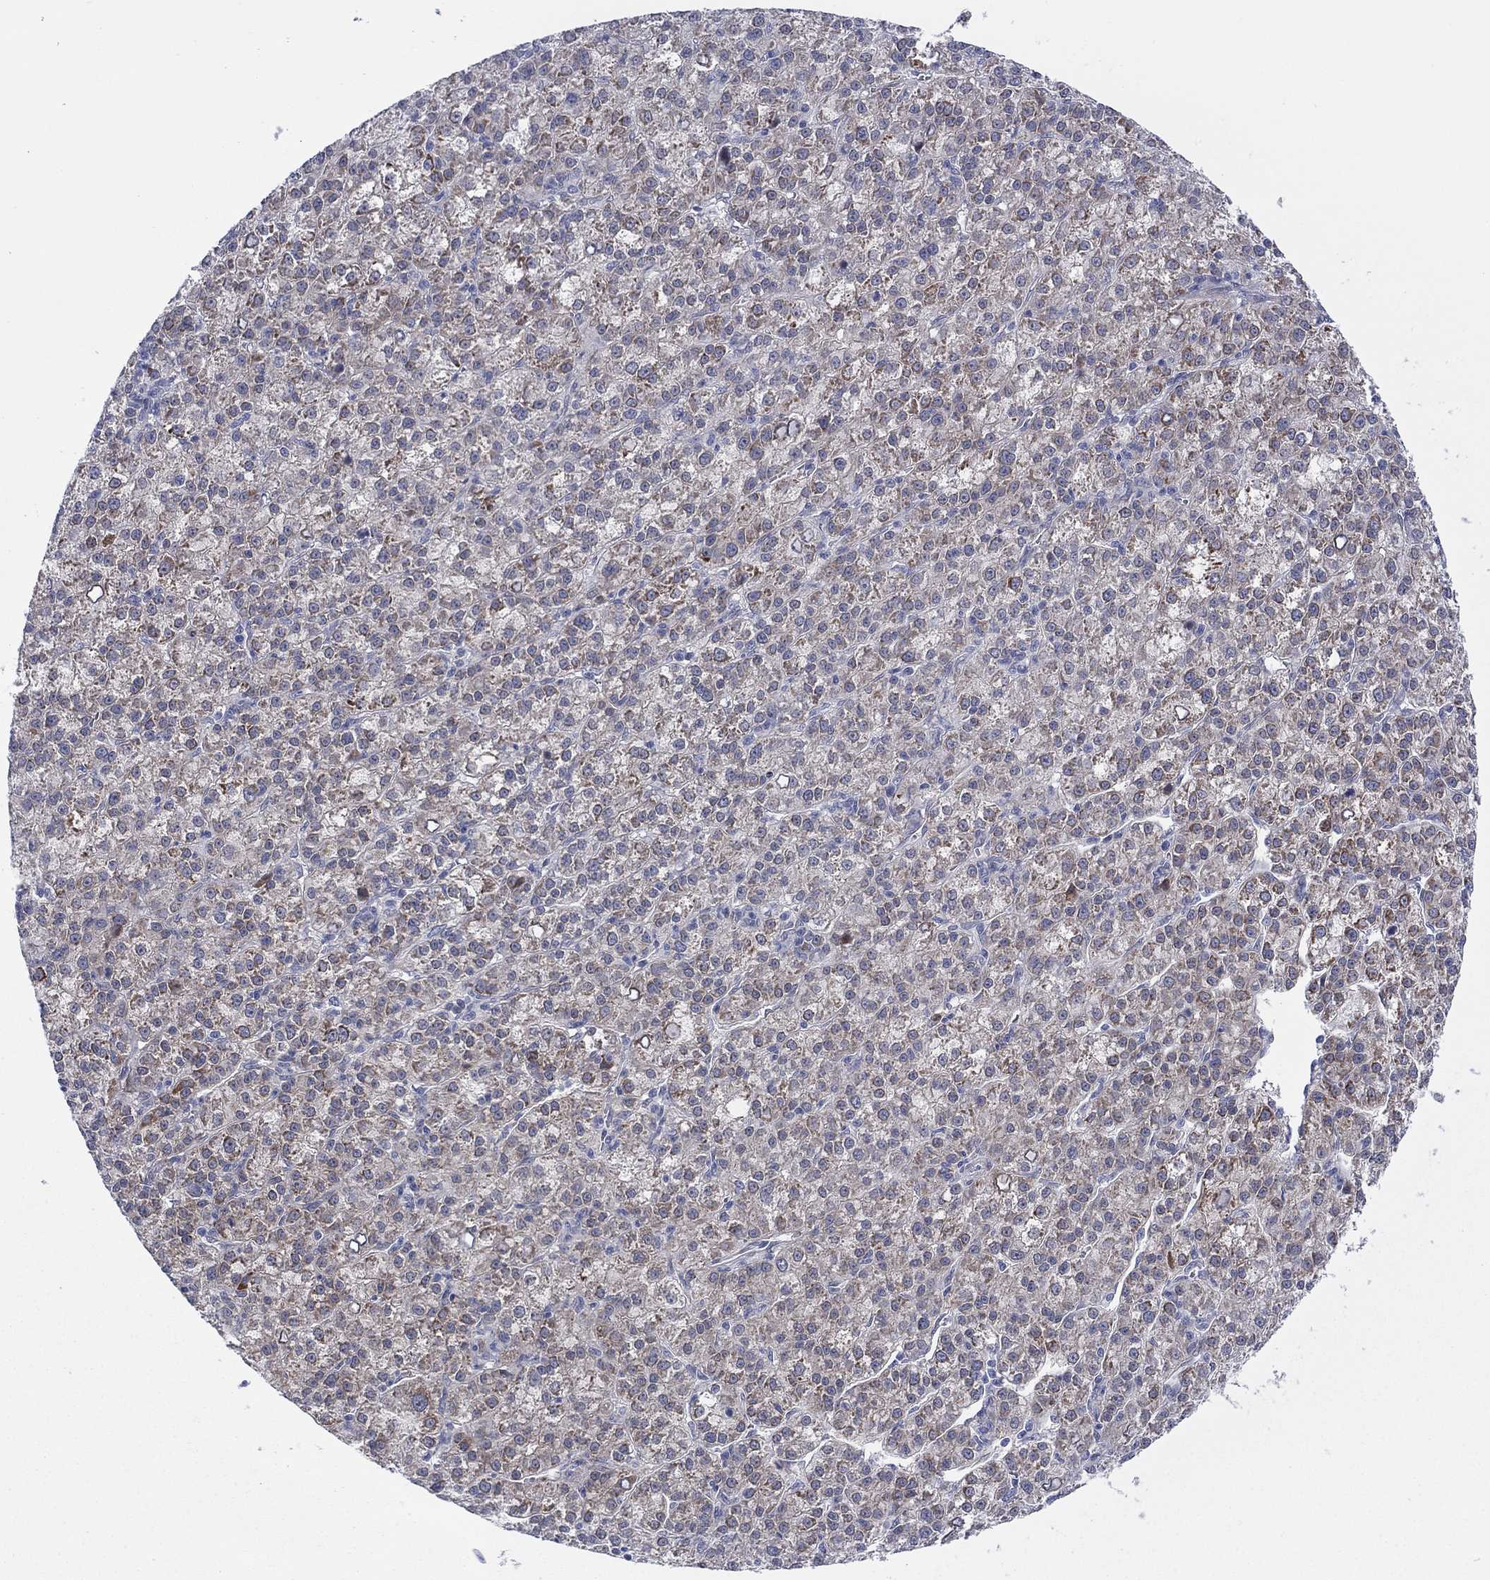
{"staining": {"intensity": "moderate", "quantity": "<25%", "location": "cytoplasmic/membranous"}, "tissue": "liver cancer", "cell_type": "Tumor cells", "image_type": "cancer", "snomed": [{"axis": "morphology", "description": "Carcinoma, Hepatocellular, NOS"}, {"axis": "topography", "description": "Liver"}], "caption": "Immunohistochemistry (IHC) of human liver hepatocellular carcinoma displays low levels of moderate cytoplasmic/membranous positivity in about <25% of tumor cells.", "gene": "TTC21B", "patient": {"sex": "female", "age": 60}}